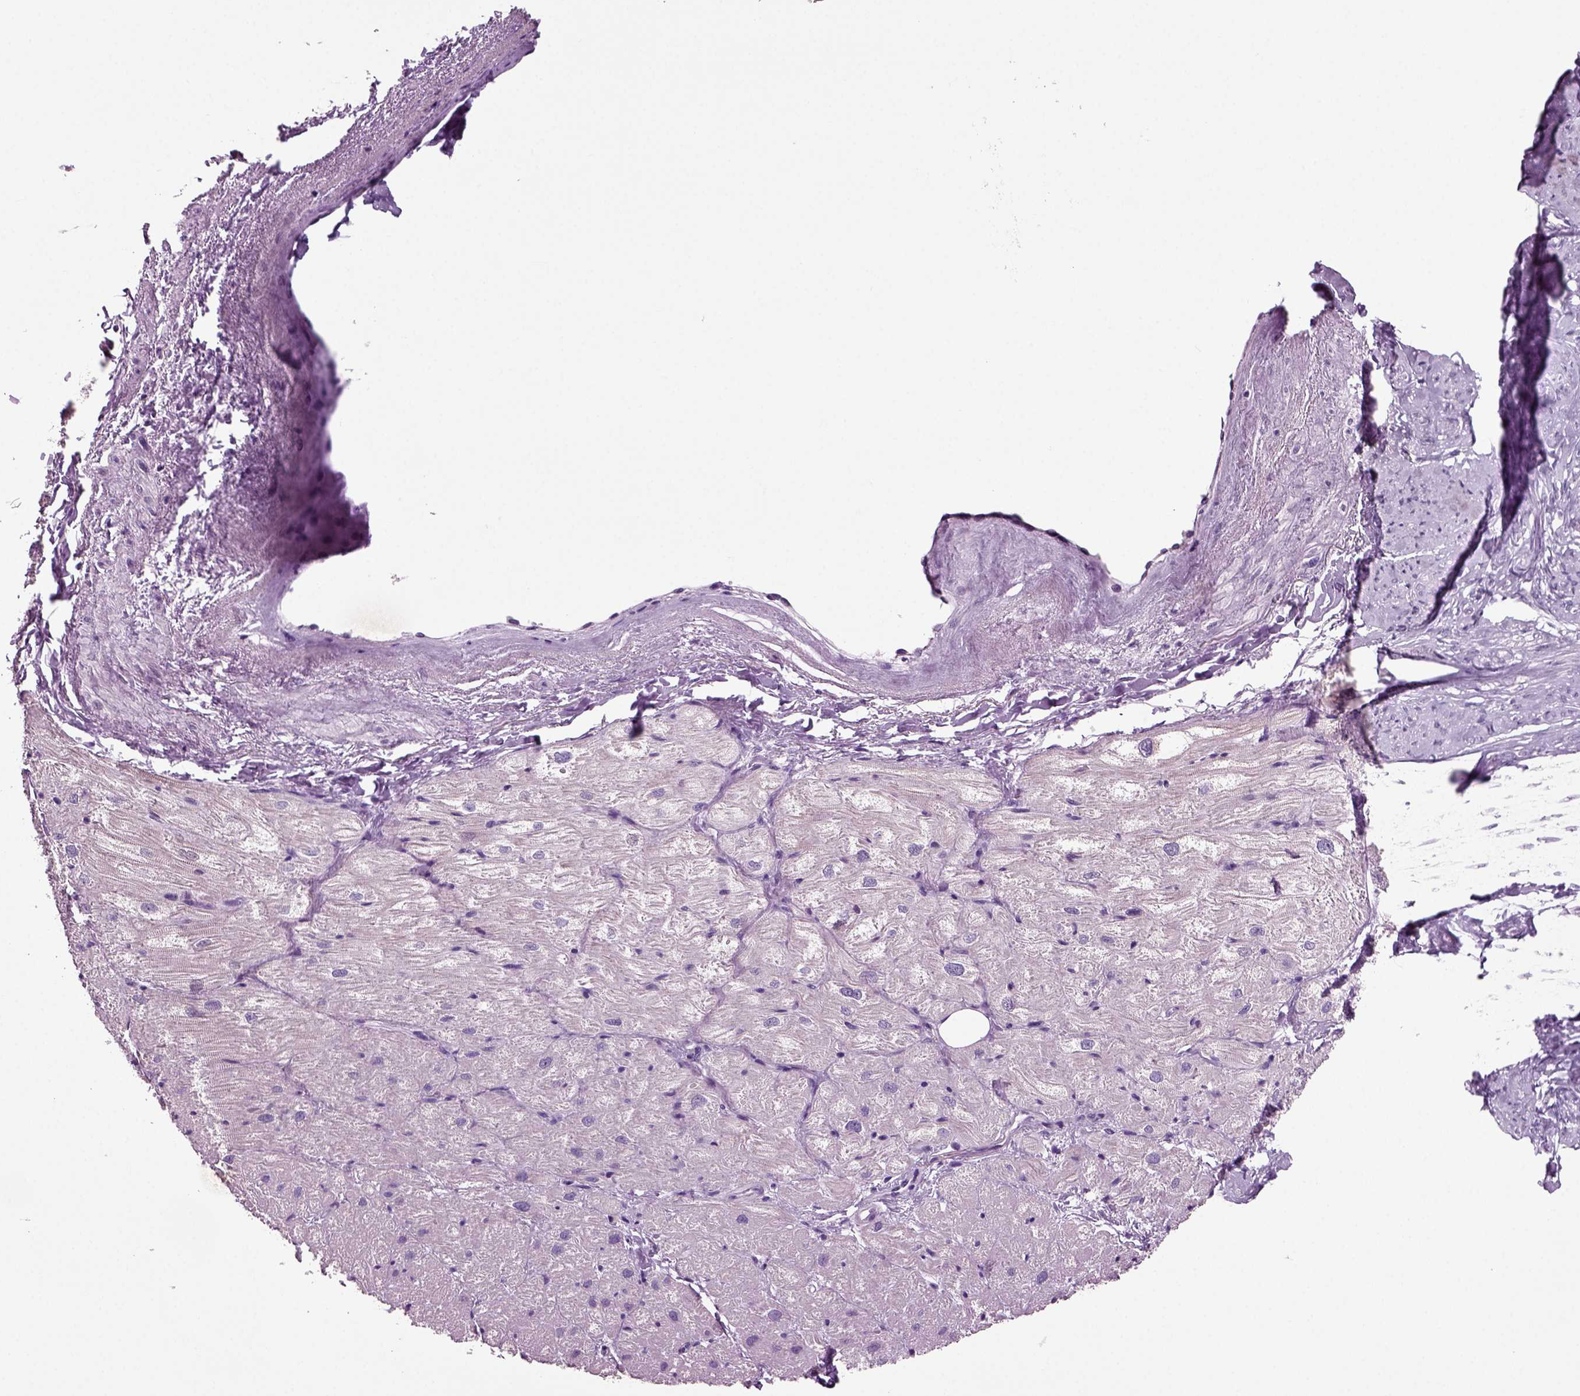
{"staining": {"intensity": "negative", "quantity": "none", "location": "none"}, "tissue": "heart muscle", "cell_type": "Cardiomyocytes", "image_type": "normal", "snomed": [{"axis": "morphology", "description": "Normal tissue, NOS"}, {"axis": "topography", "description": "Heart"}], "caption": "This is an immunohistochemistry (IHC) micrograph of benign human heart muscle. There is no staining in cardiomyocytes.", "gene": "COL9A2", "patient": {"sex": "male", "age": 57}}